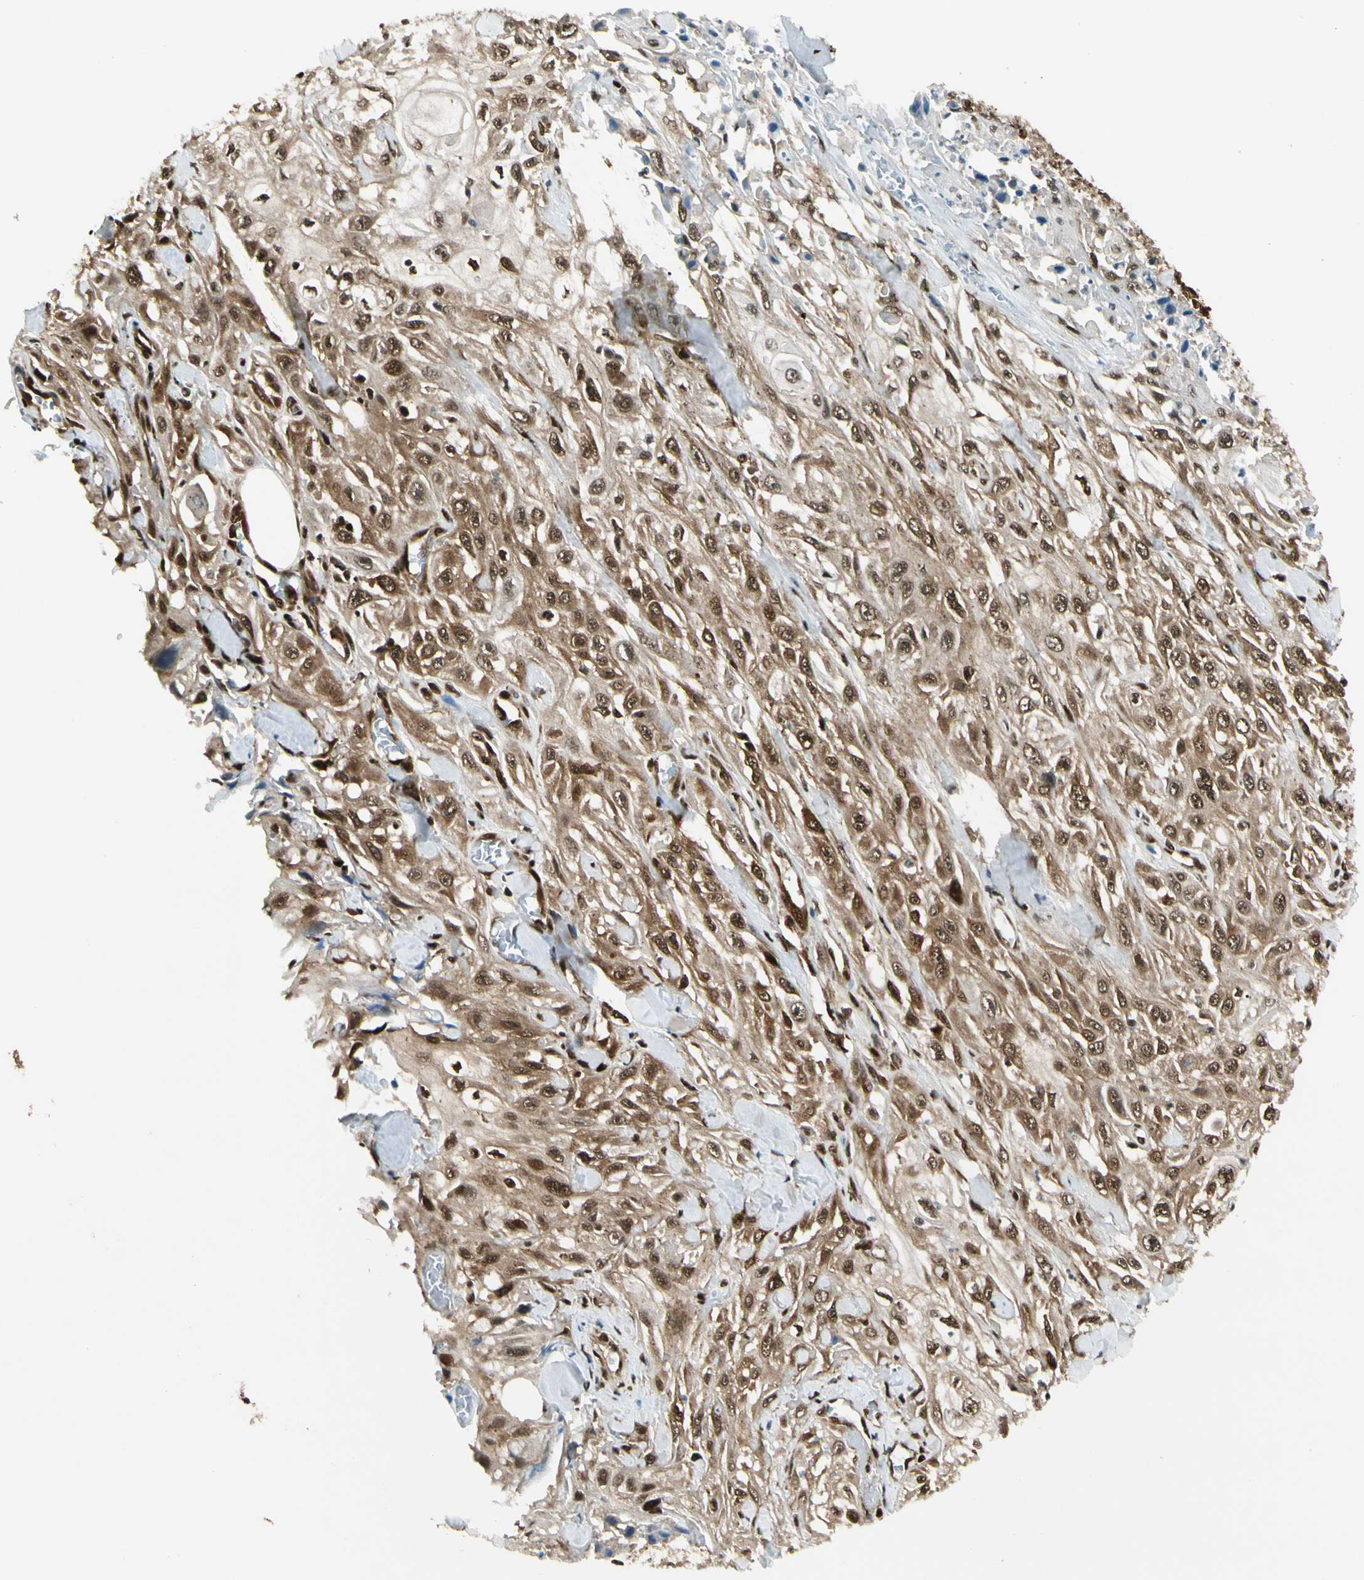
{"staining": {"intensity": "strong", "quantity": ">75%", "location": "cytoplasmic/membranous,nuclear"}, "tissue": "skin cancer", "cell_type": "Tumor cells", "image_type": "cancer", "snomed": [{"axis": "morphology", "description": "Squamous cell carcinoma, NOS"}, {"axis": "morphology", "description": "Squamous cell carcinoma, metastatic, NOS"}, {"axis": "topography", "description": "Skin"}, {"axis": "topography", "description": "Lymph node"}], "caption": "This image exhibits skin cancer (squamous cell carcinoma) stained with immunohistochemistry (IHC) to label a protein in brown. The cytoplasmic/membranous and nuclear of tumor cells show strong positivity for the protein. Nuclei are counter-stained blue.", "gene": "FUS", "patient": {"sex": "male", "age": 75}}